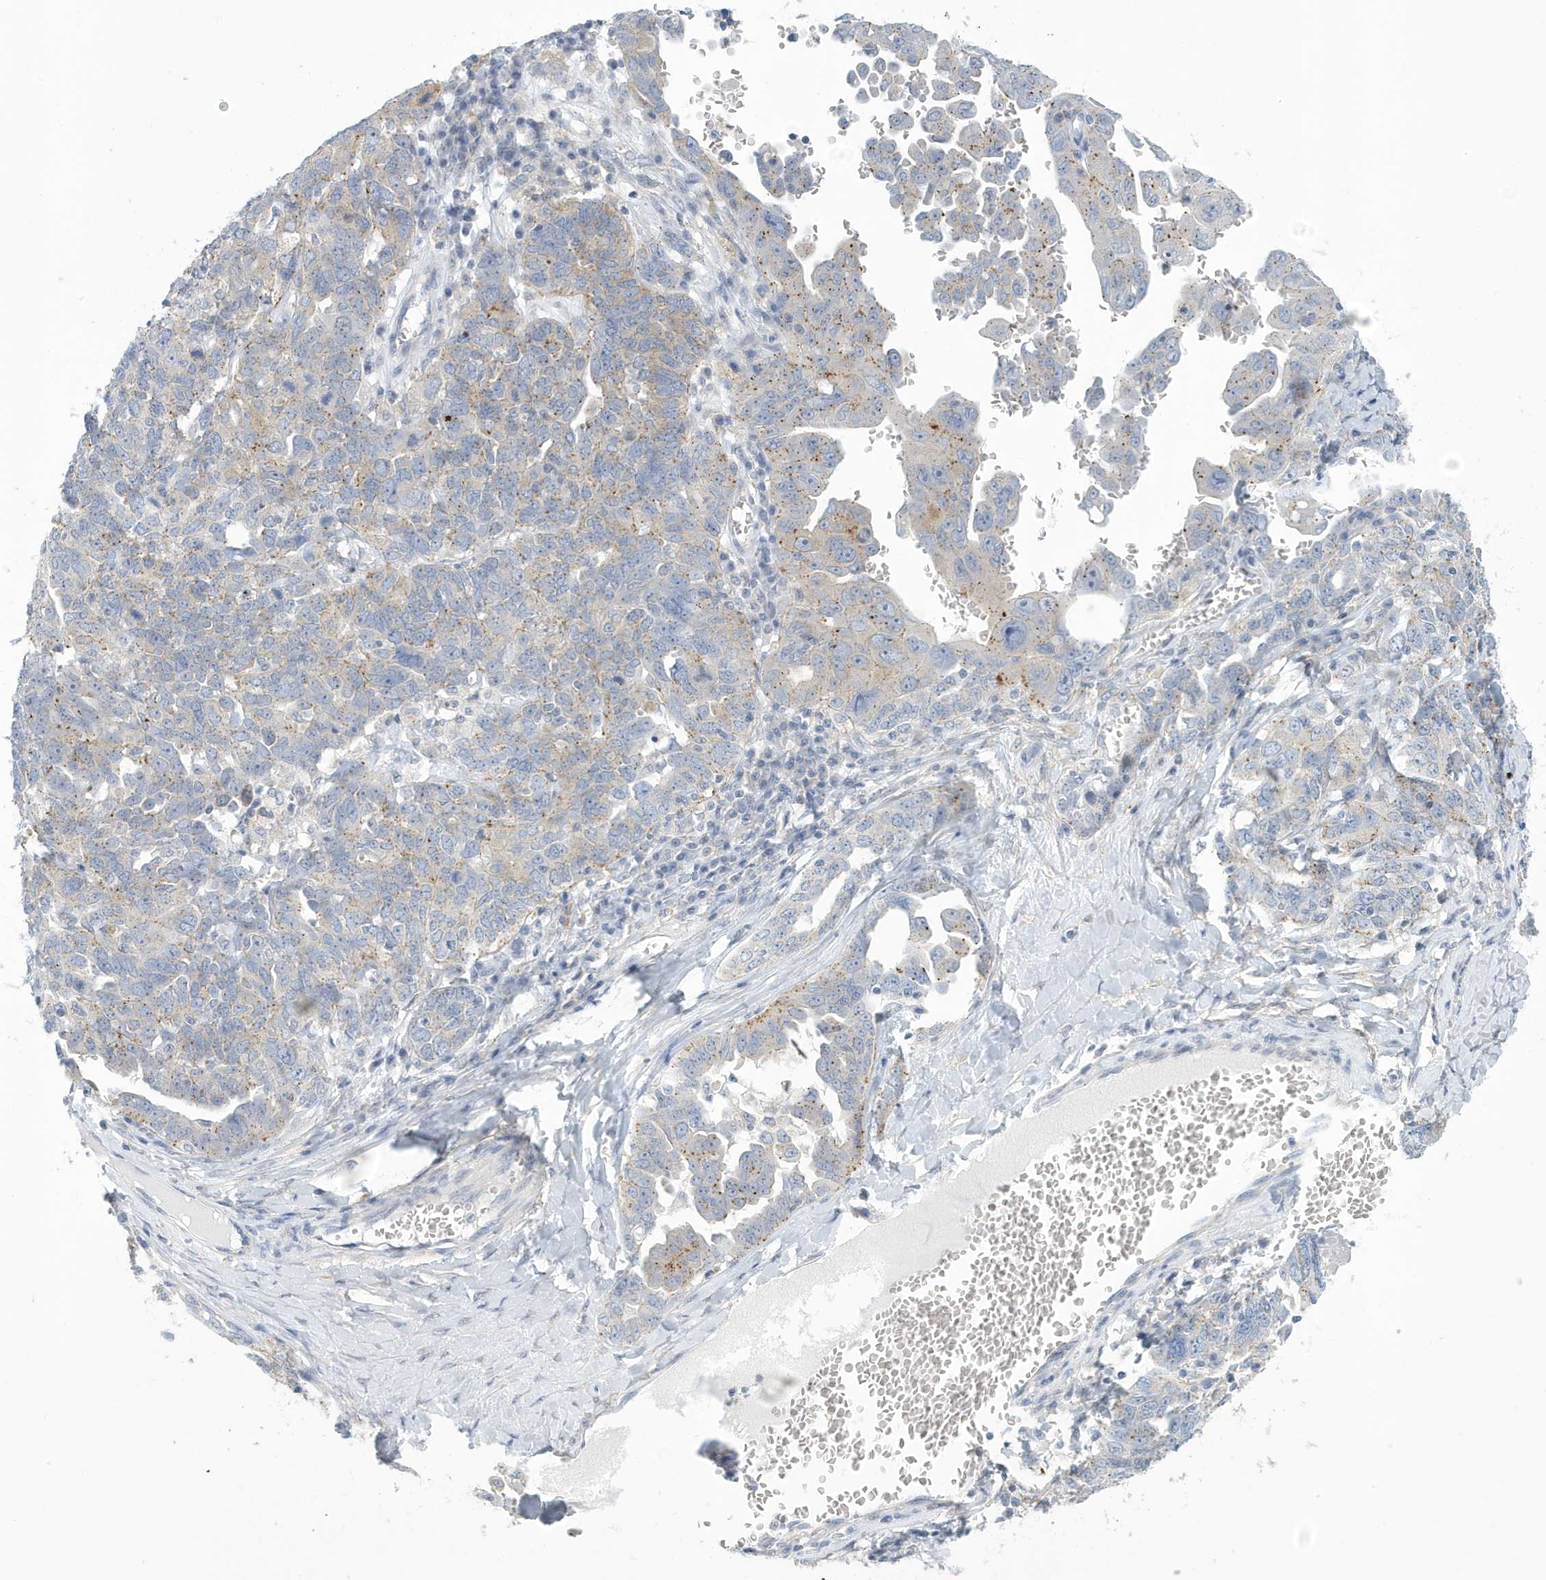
{"staining": {"intensity": "weak", "quantity": "25%-75%", "location": "cytoplasmic/membranous"}, "tissue": "ovarian cancer", "cell_type": "Tumor cells", "image_type": "cancer", "snomed": [{"axis": "morphology", "description": "Carcinoma, endometroid"}, {"axis": "topography", "description": "Ovary"}], "caption": "This photomicrograph shows IHC staining of endometroid carcinoma (ovarian), with low weak cytoplasmic/membranous expression in about 25%-75% of tumor cells.", "gene": "VTA1", "patient": {"sex": "female", "age": 62}}